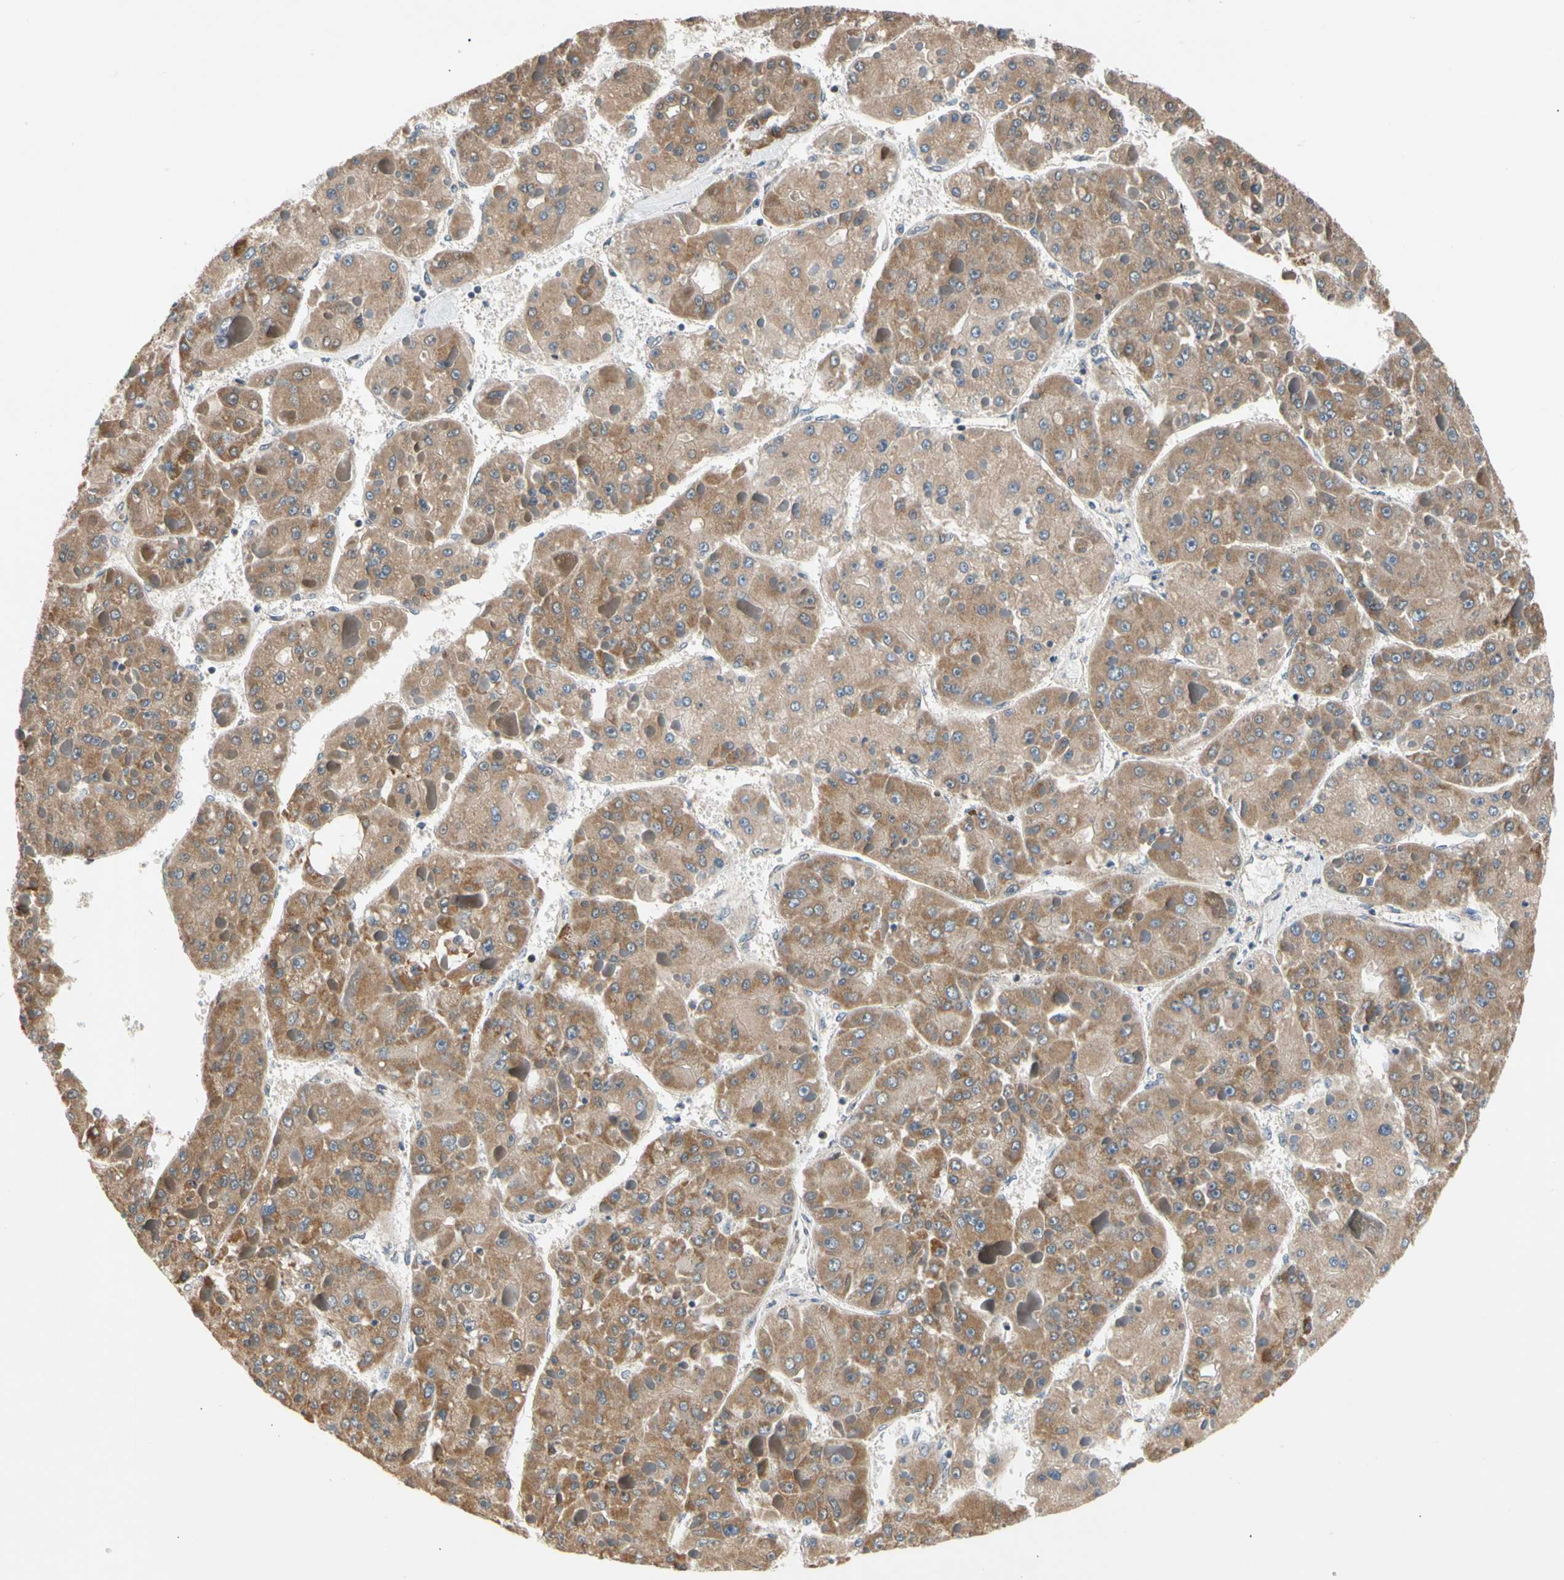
{"staining": {"intensity": "moderate", "quantity": ">75%", "location": "cytoplasmic/membranous"}, "tissue": "liver cancer", "cell_type": "Tumor cells", "image_type": "cancer", "snomed": [{"axis": "morphology", "description": "Carcinoma, Hepatocellular, NOS"}, {"axis": "topography", "description": "Liver"}], "caption": "Immunohistochemistry (IHC) (DAB (3,3'-diaminobenzidine)) staining of liver hepatocellular carcinoma displays moderate cytoplasmic/membranous protein staining in approximately >75% of tumor cells.", "gene": "KHDC4", "patient": {"sex": "female", "age": 73}}